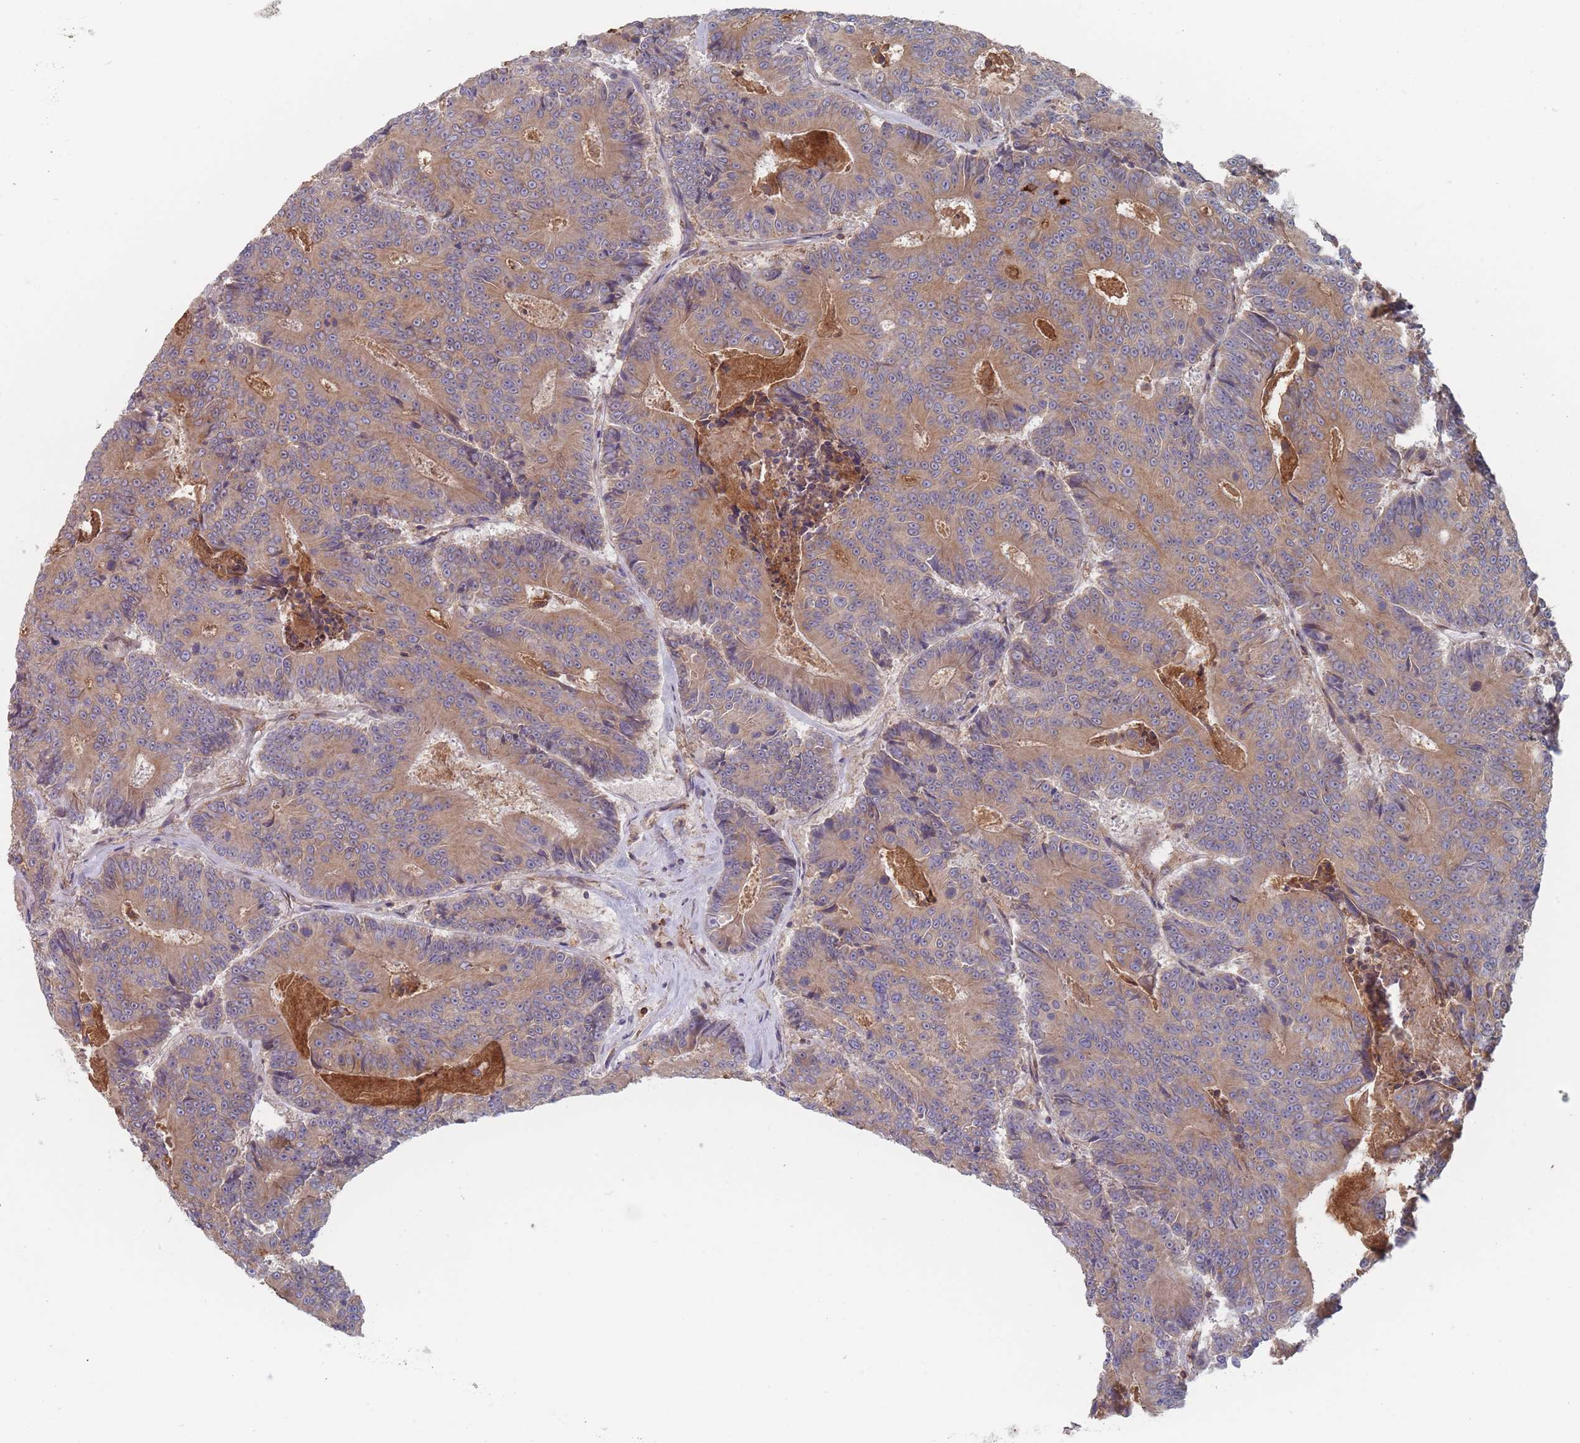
{"staining": {"intensity": "moderate", "quantity": ">75%", "location": "cytoplasmic/membranous"}, "tissue": "colorectal cancer", "cell_type": "Tumor cells", "image_type": "cancer", "snomed": [{"axis": "morphology", "description": "Adenocarcinoma, NOS"}, {"axis": "topography", "description": "Colon"}], "caption": "Immunohistochemistry (IHC) photomicrograph of human colorectal adenocarcinoma stained for a protein (brown), which shows medium levels of moderate cytoplasmic/membranous expression in about >75% of tumor cells.", "gene": "KDSR", "patient": {"sex": "male", "age": 83}}